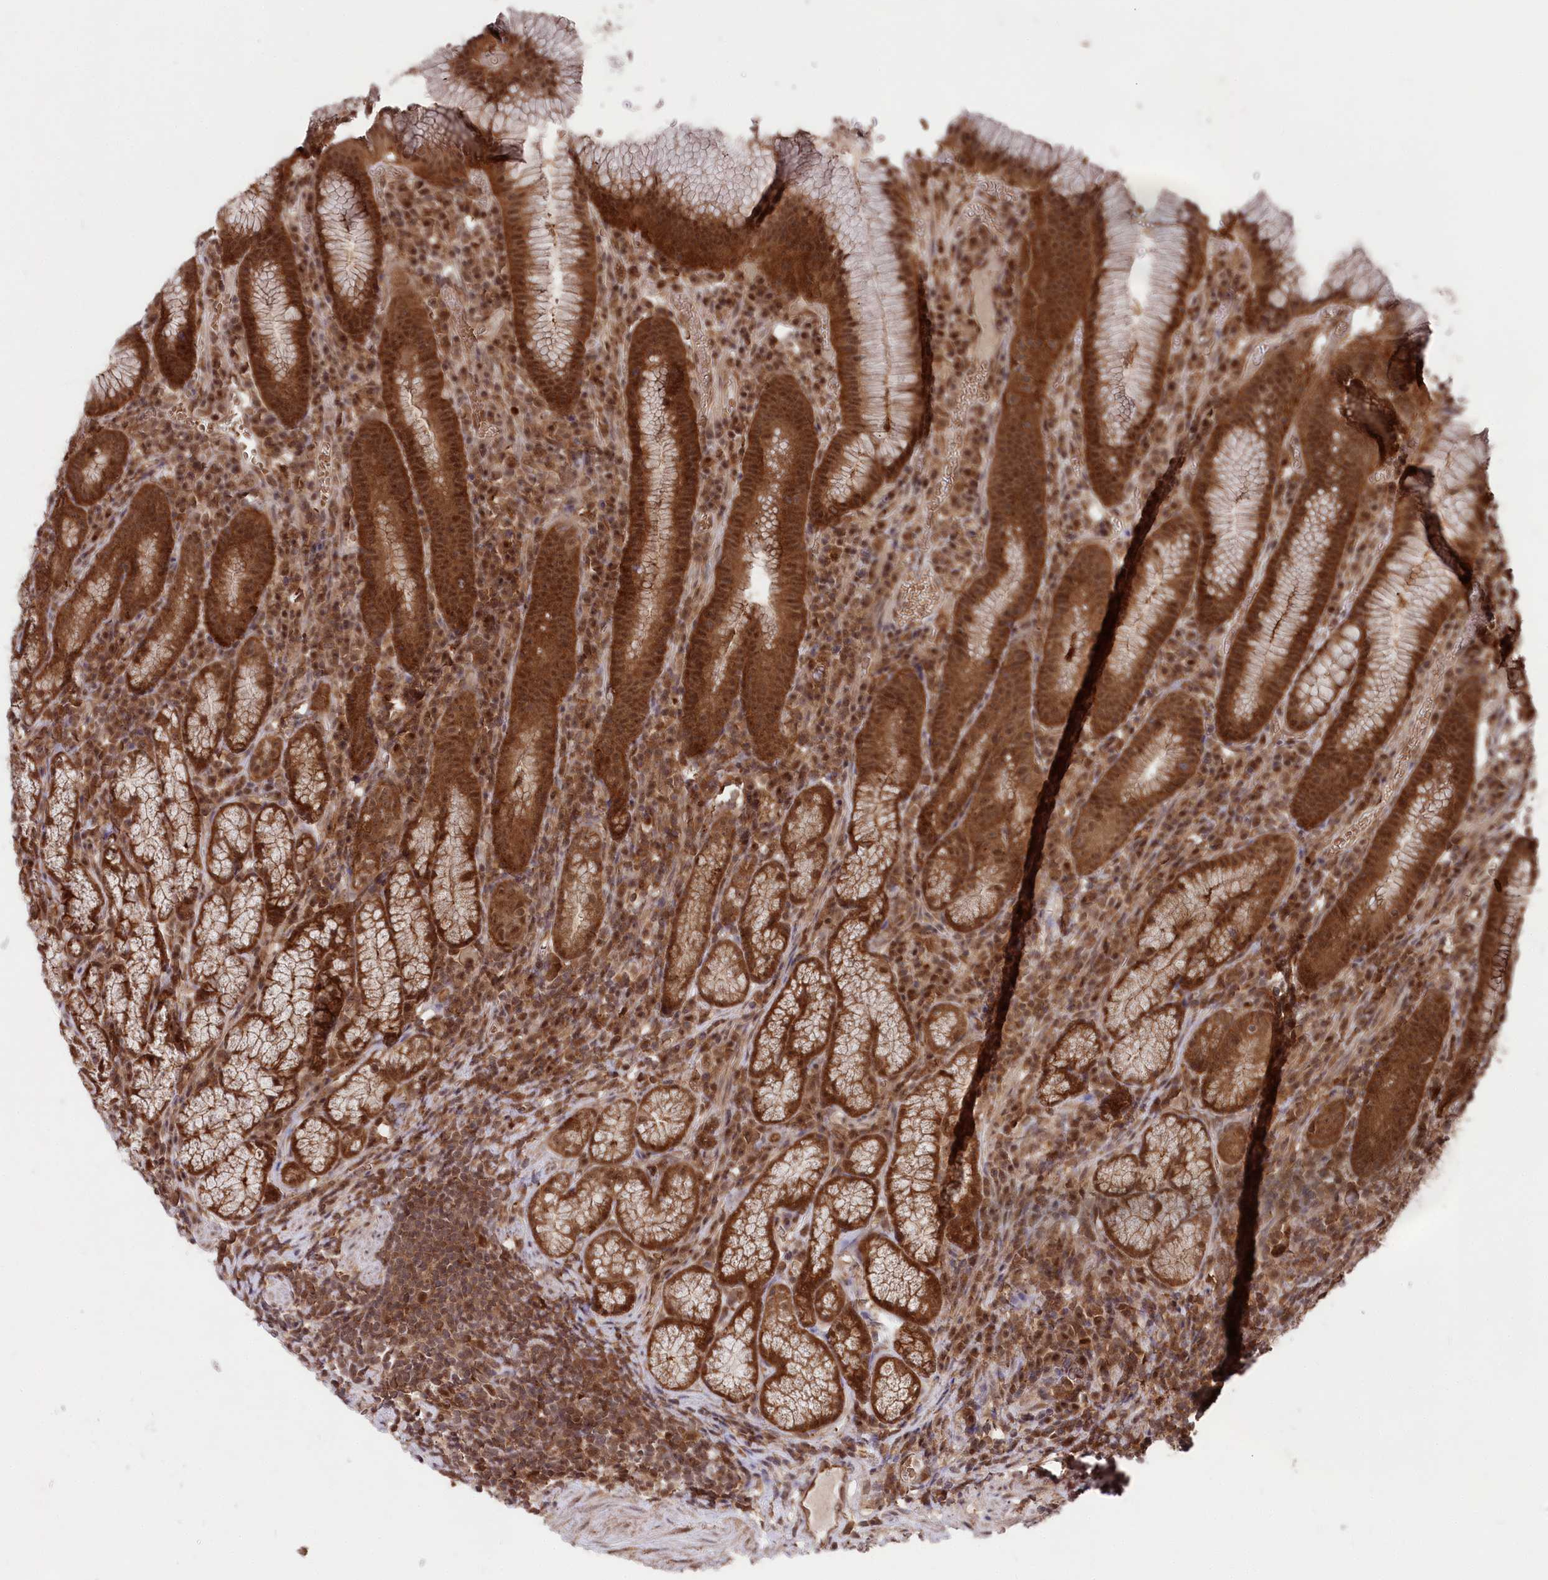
{"staining": {"intensity": "strong", "quantity": ">75%", "location": "cytoplasmic/membranous,nuclear"}, "tissue": "stomach", "cell_type": "Glandular cells", "image_type": "normal", "snomed": [{"axis": "morphology", "description": "Normal tissue, NOS"}, {"axis": "topography", "description": "Stomach"}], "caption": "Stomach was stained to show a protein in brown. There is high levels of strong cytoplasmic/membranous,nuclear staining in approximately >75% of glandular cells.", "gene": "PSMA1", "patient": {"sex": "male", "age": 55}}